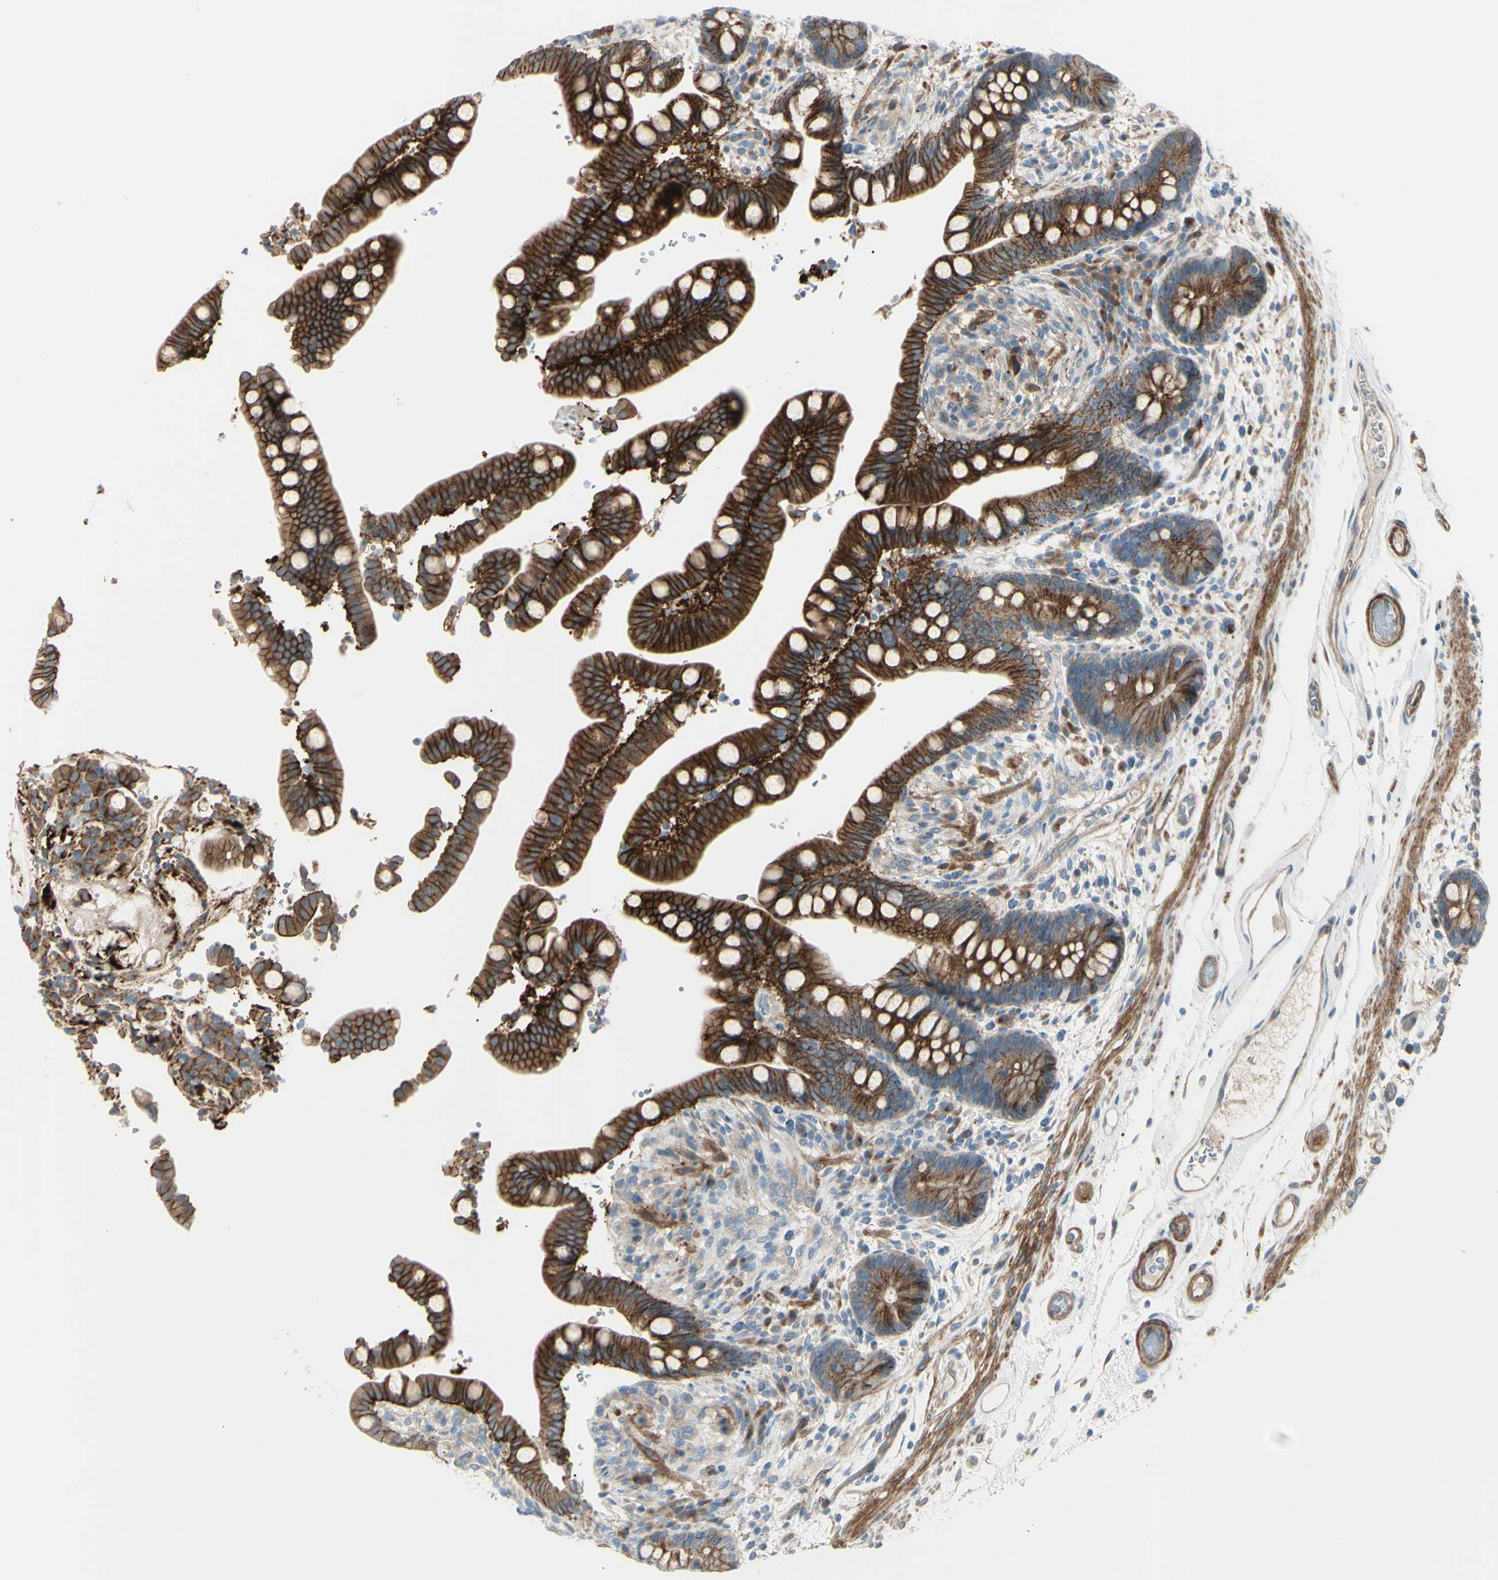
{"staining": {"intensity": "moderate", "quantity": ">75%", "location": "cytoplasmic/membranous"}, "tissue": "colon", "cell_type": "Endothelial cells", "image_type": "normal", "snomed": [{"axis": "morphology", "description": "Normal tissue, NOS"}, {"axis": "topography", "description": "Colon"}], "caption": "This photomicrograph shows benign colon stained with IHC to label a protein in brown. The cytoplasmic/membranous of endothelial cells show moderate positivity for the protein. Nuclei are counter-stained blue.", "gene": "LRRK1", "patient": {"sex": "male", "age": 73}}